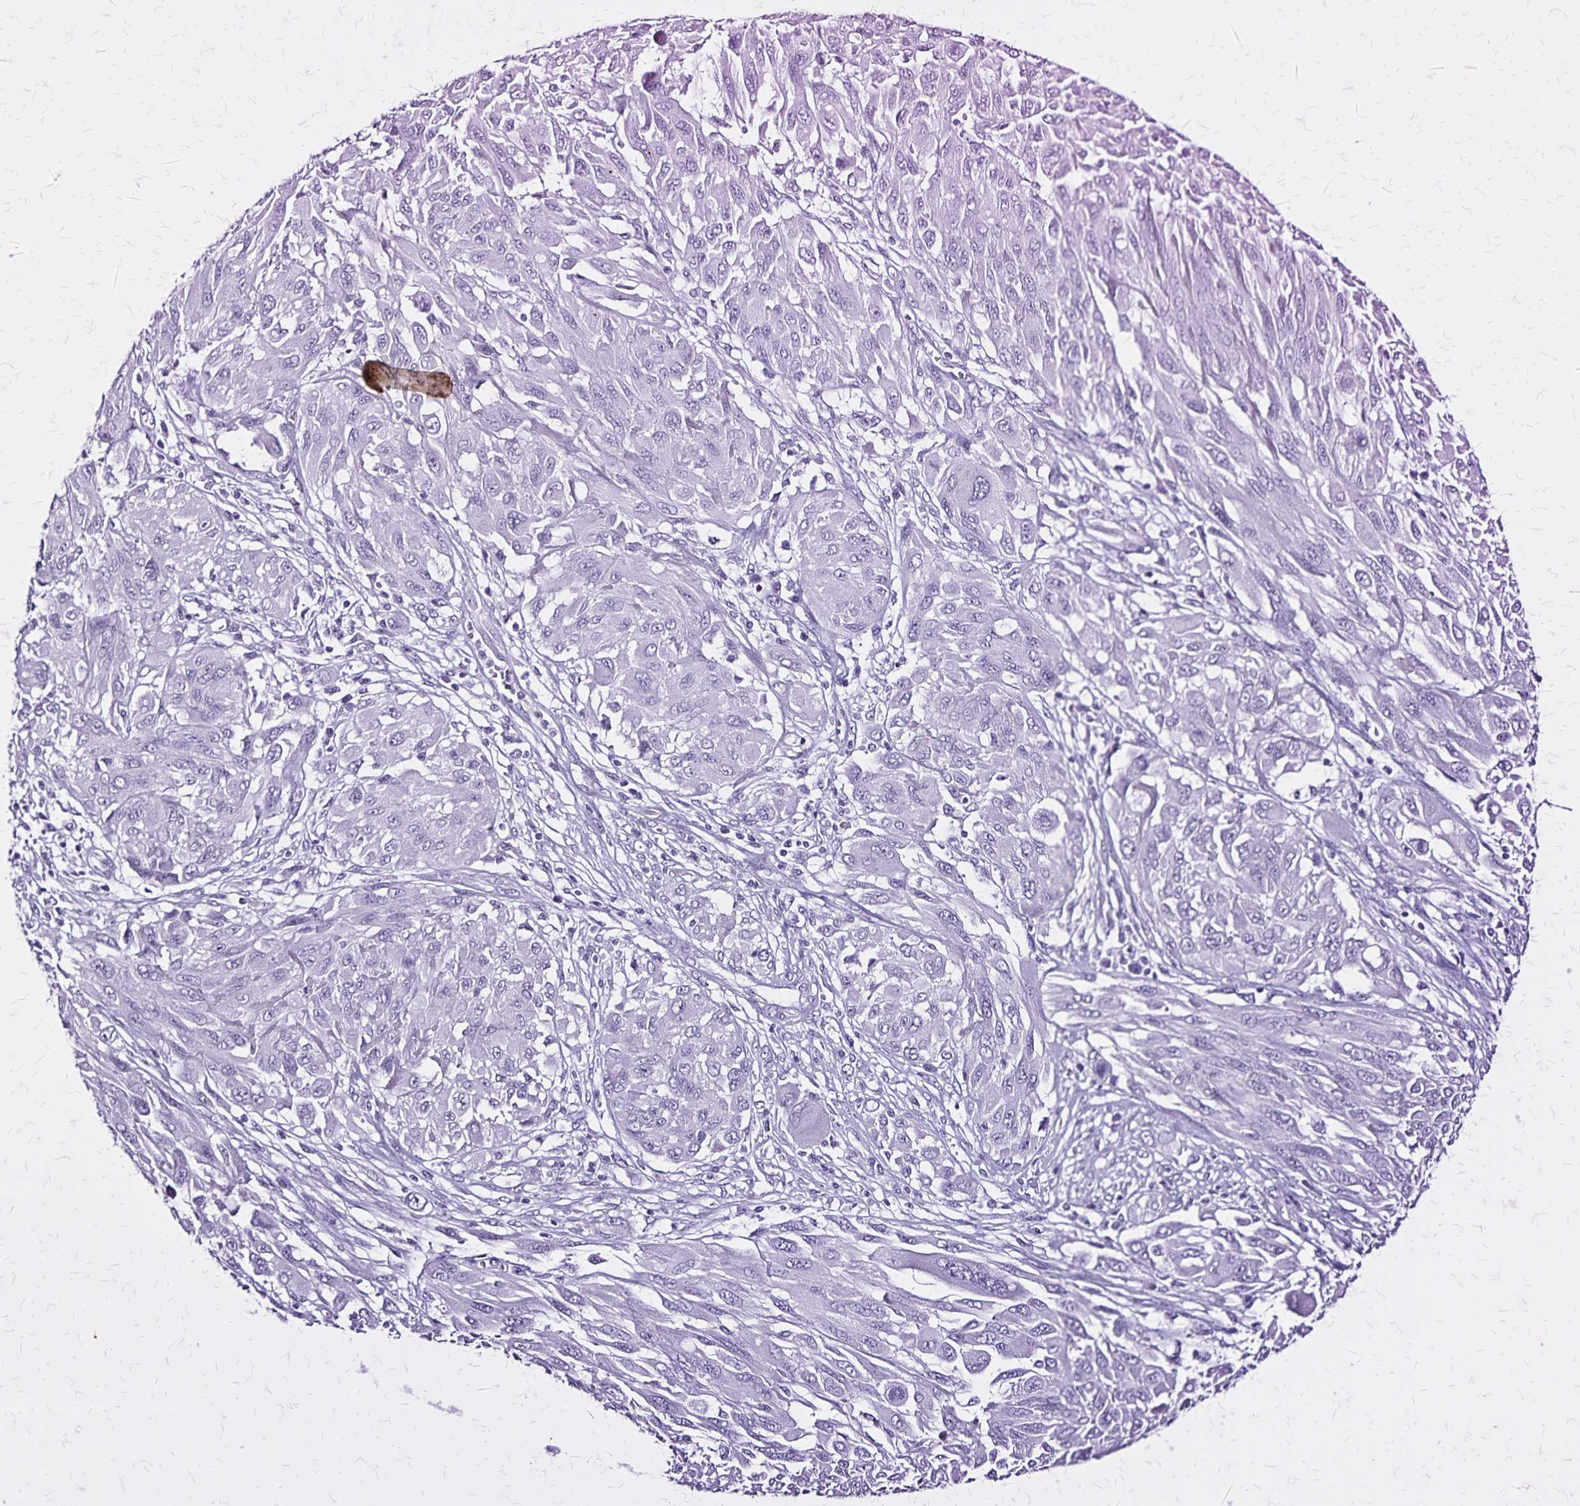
{"staining": {"intensity": "negative", "quantity": "none", "location": "none"}, "tissue": "melanoma", "cell_type": "Tumor cells", "image_type": "cancer", "snomed": [{"axis": "morphology", "description": "Malignant melanoma, NOS"}, {"axis": "topography", "description": "Skin"}], "caption": "This micrograph is of melanoma stained with immunohistochemistry to label a protein in brown with the nuclei are counter-stained blue. There is no staining in tumor cells.", "gene": "KRT2", "patient": {"sex": "female", "age": 91}}